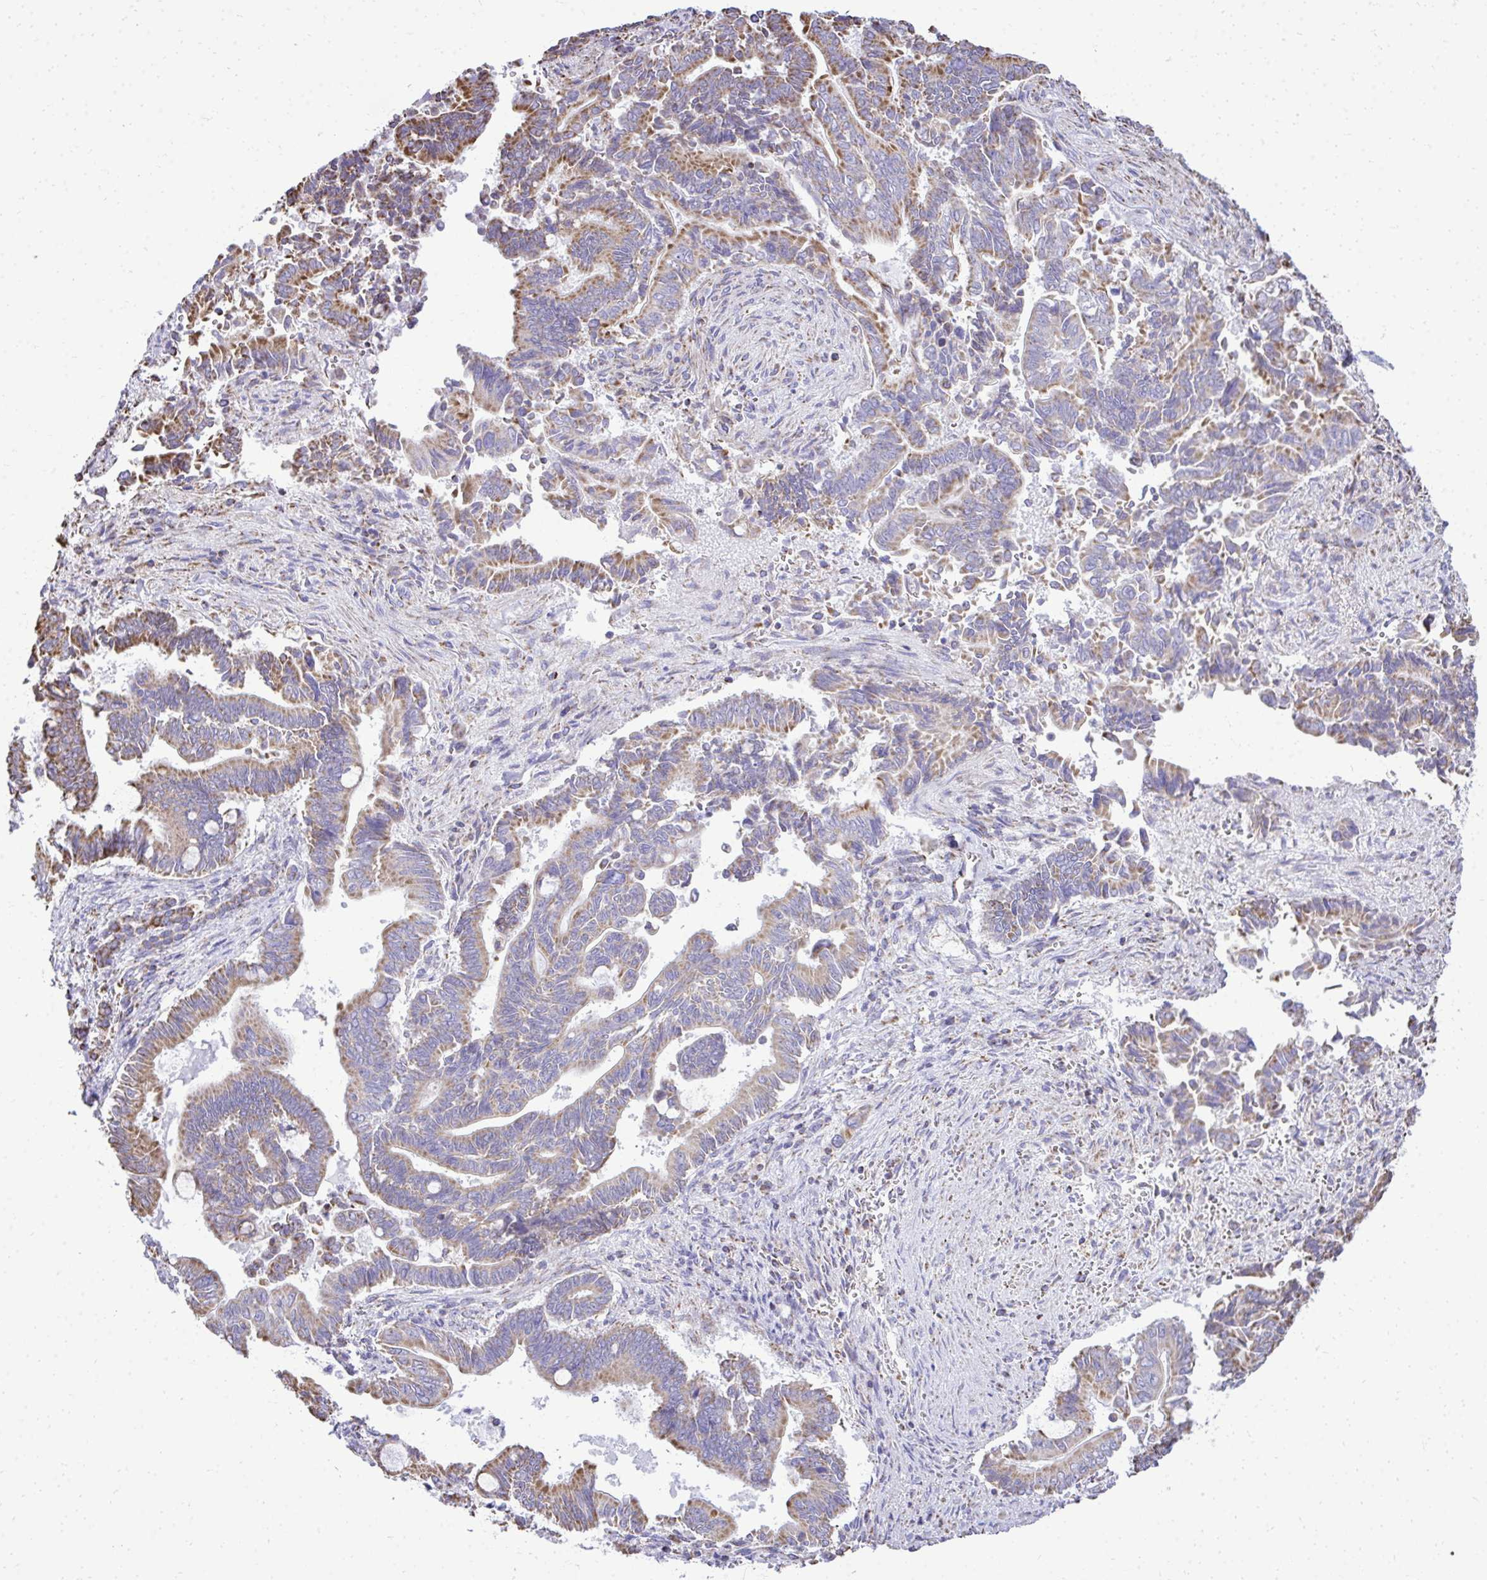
{"staining": {"intensity": "moderate", "quantity": ">75%", "location": "cytoplasmic/membranous"}, "tissue": "pancreatic cancer", "cell_type": "Tumor cells", "image_type": "cancer", "snomed": [{"axis": "morphology", "description": "Adenocarcinoma, NOS"}, {"axis": "topography", "description": "Pancreas"}], "caption": "Pancreatic cancer (adenocarcinoma) stained with immunohistochemistry (IHC) shows moderate cytoplasmic/membranous expression in about >75% of tumor cells.", "gene": "MPZL2", "patient": {"sex": "male", "age": 68}}